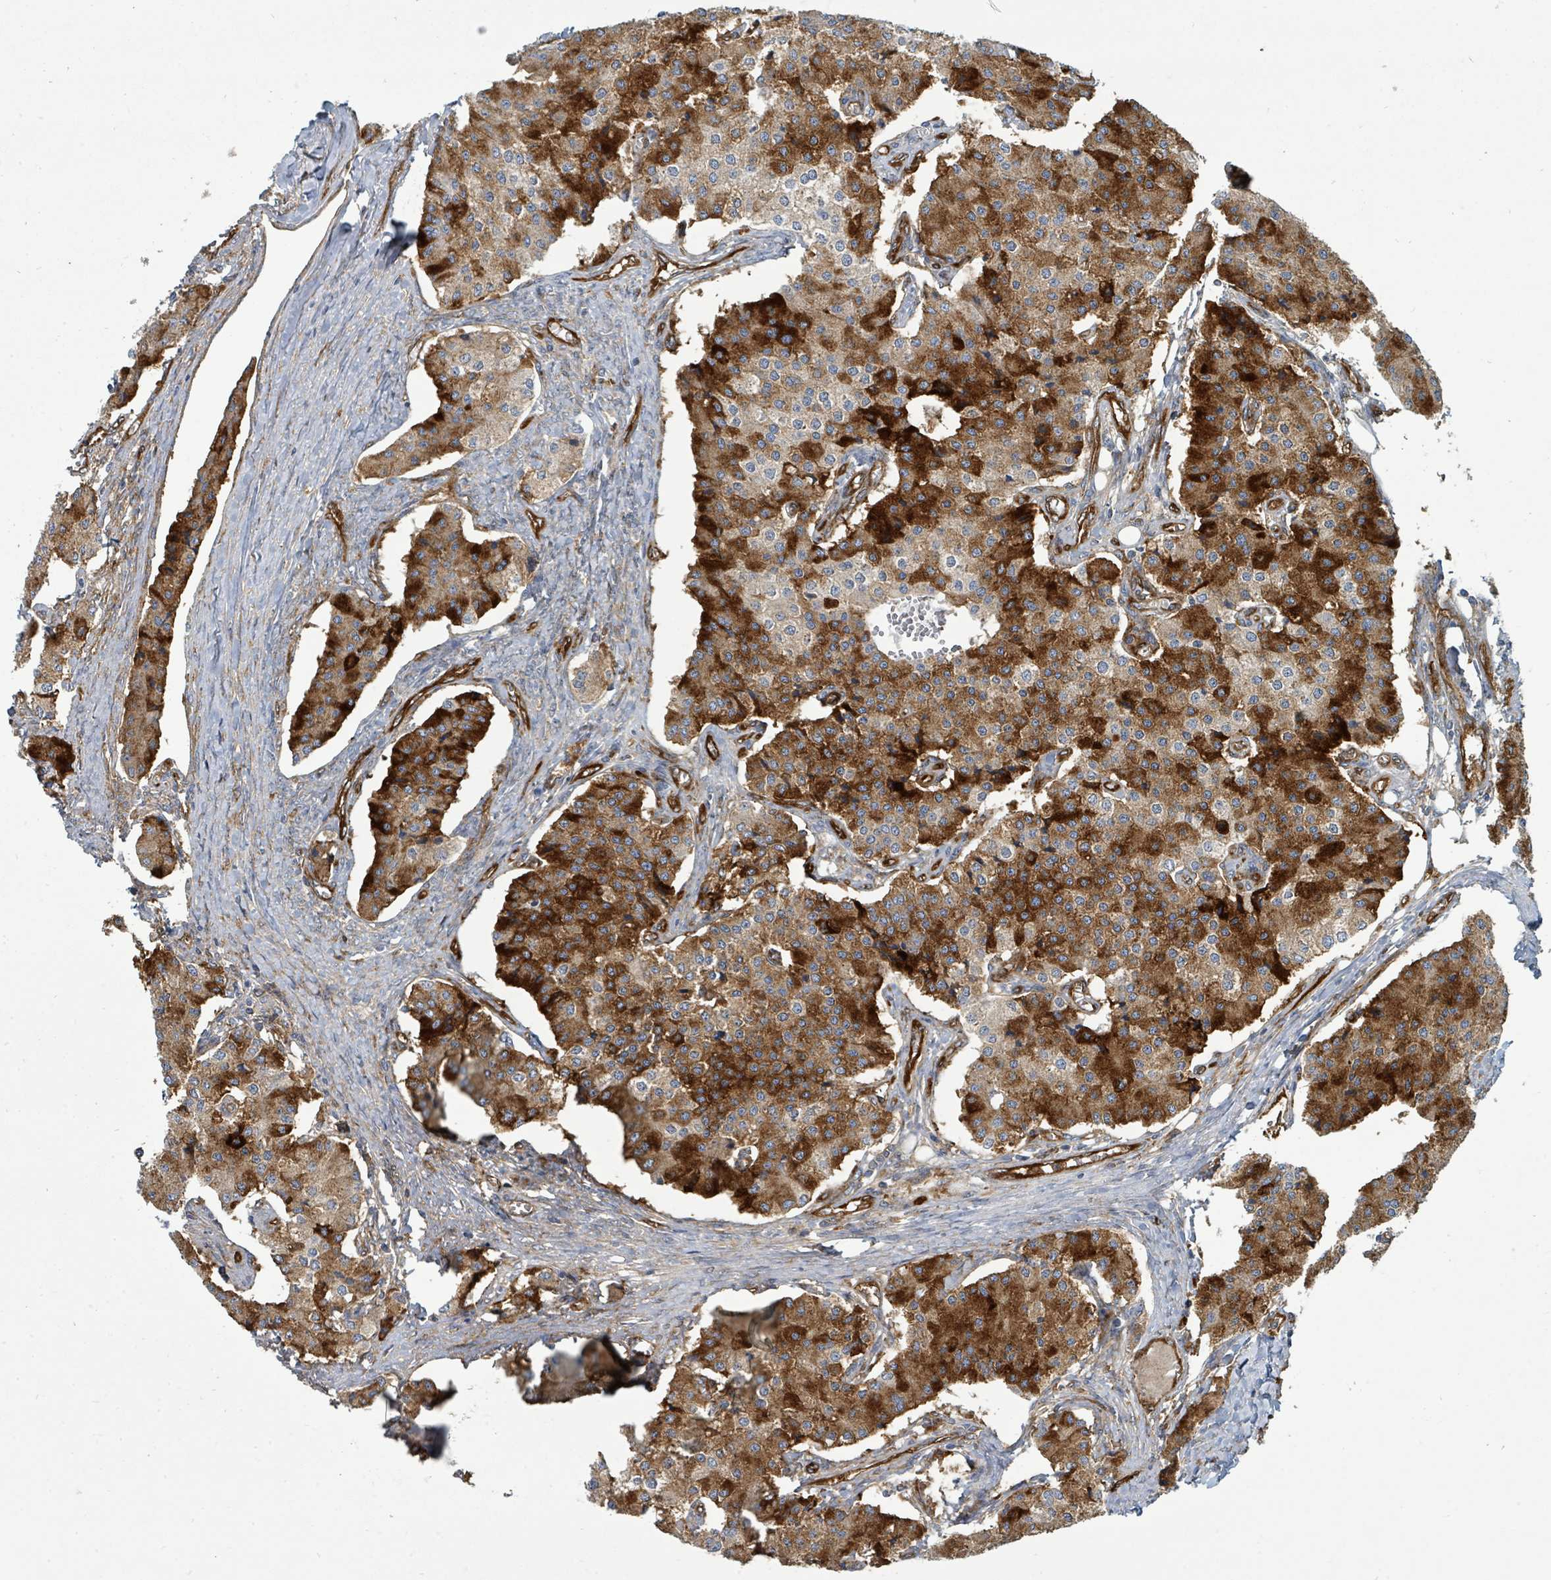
{"staining": {"intensity": "strong", "quantity": ">75%", "location": "cytoplasmic/membranous"}, "tissue": "carcinoid", "cell_type": "Tumor cells", "image_type": "cancer", "snomed": [{"axis": "morphology", "description": "Carcinoid, malignant, NOS"}, {"axis": "topography", "description": "Colon"}], "caption": "A micrograph of carcinoid stained for a protein reveals strong cytoplasmic/membranous brown staining in tumor cells. The staining is performed using DAB (3,3'-diaminobenzidine) brown chromogen to label protein expression. The nuclei are counter-stained blue using hematoxylin.", "gene": "IFIT1", "patient": {"sex": "female", "age": 52}}